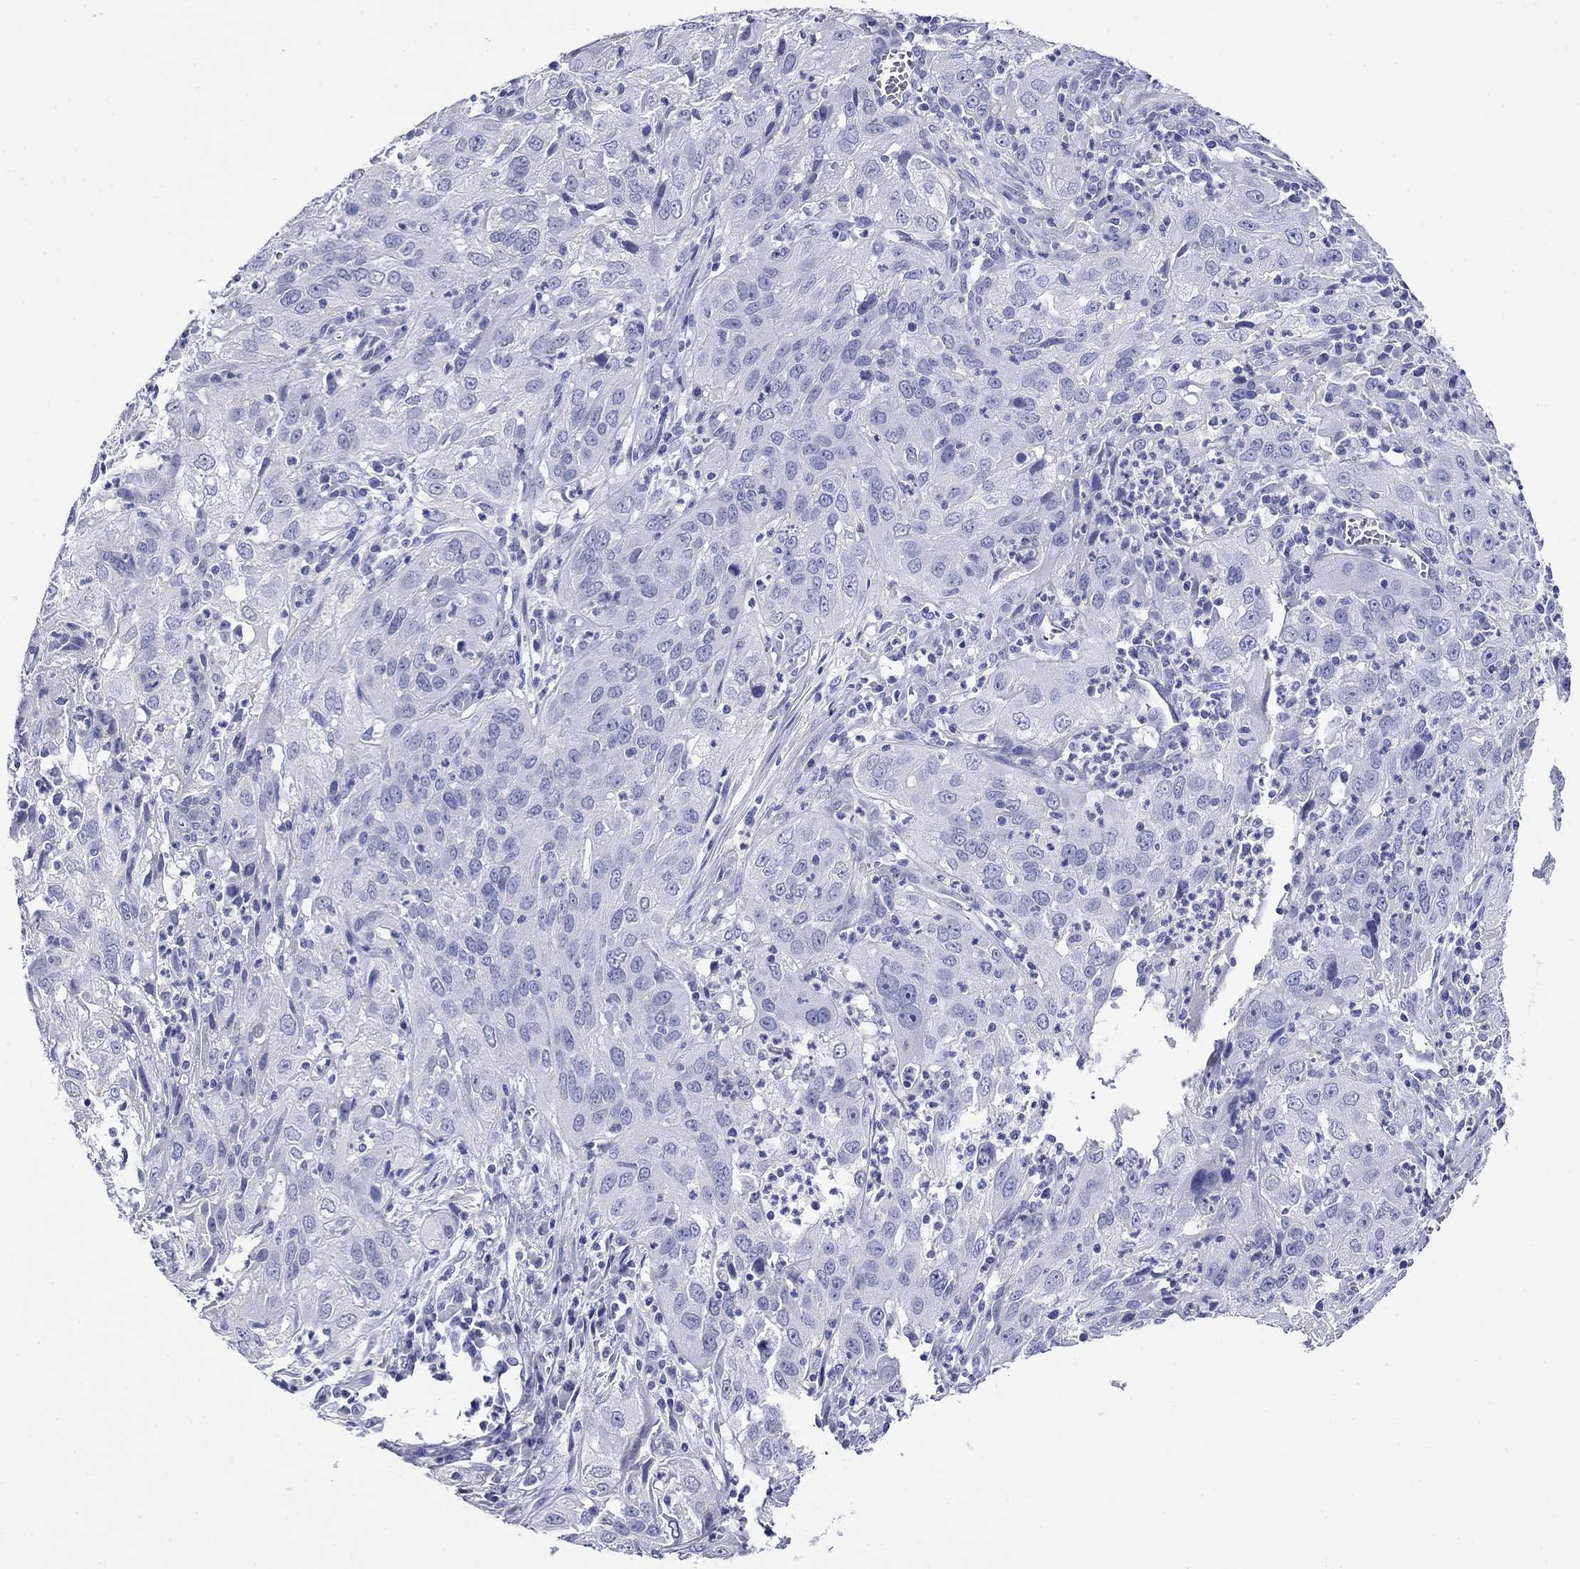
{"staining": {"intensity": "negative", "quantity": "none", "location": "none"}, "tissue": "cervical cancer", "cell_type": "Tumor cells", "image_type": "cancer", "snomed": [{"axis": "morphology", "description": "Squamous cell carcinoma, NOS"}, {"axis": "topography", "description": "Cervix"}], "caption": "Immunohistochemistry (IHC) of cervical squamous cell carcinoma displays no expression in tumor cells.", "gene": "GIP", "patient": {"sex": "female", "age": 32}}